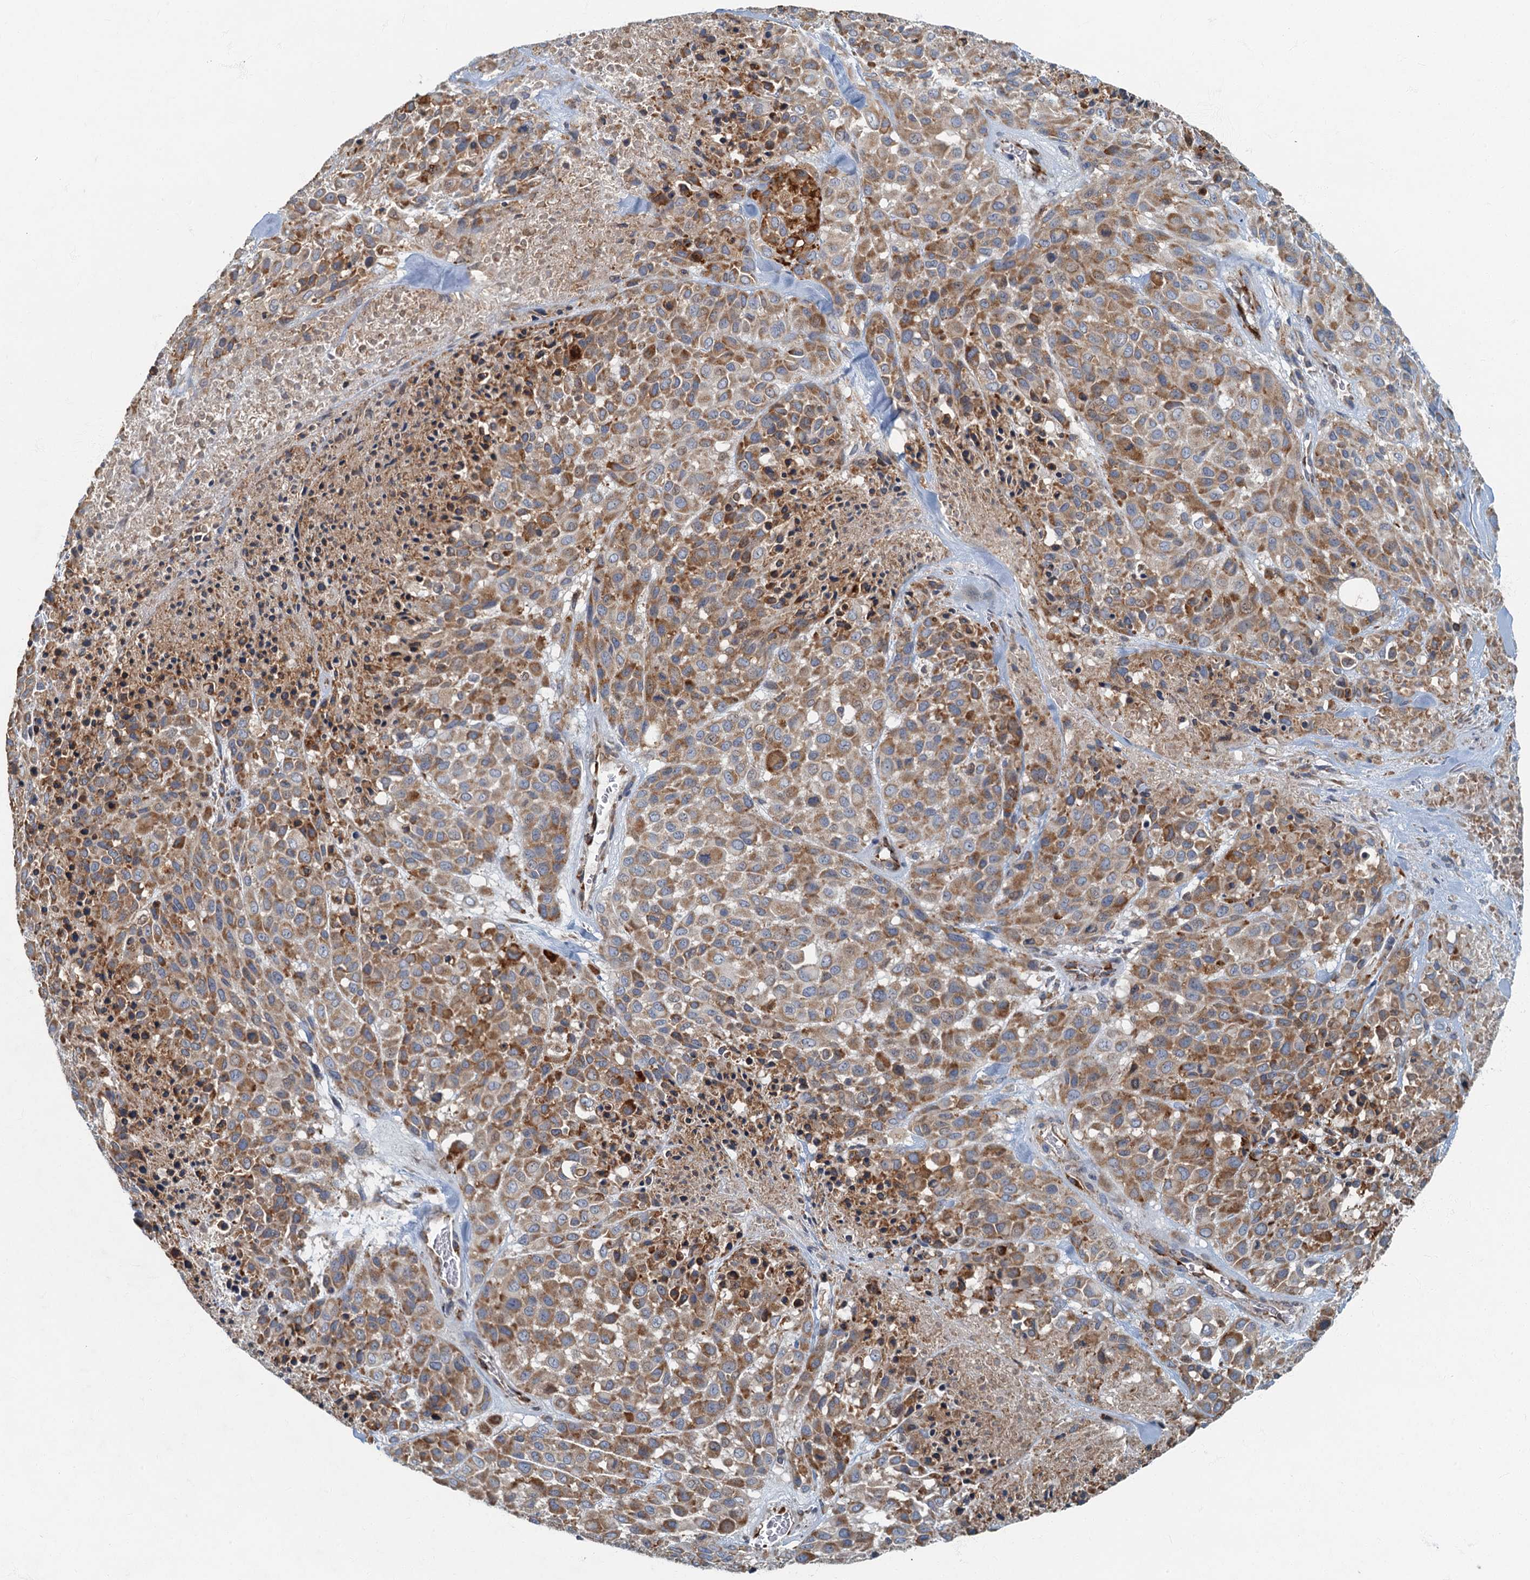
{"staining": {"intensity": "moderate", "quantity": ">75%", "location": "cytoplasmic/membranous"}, "tissue": "melanoma", "cell_type": "Tumor cells", "image_type": "cancer", "snomed": [{"axis": "morphology", "description": "Malignant melanoma, Metastatic site"}, {"axis": "topography", "description": "Skin"}], "caption": "Immunohistochemical staining of human melanoma reveals moderate cytoplasmic/membranous protein positivity in about >75% of tumor cells.", "gene": "SPDYC", "patient": {"sex": "female", "age": 81}}